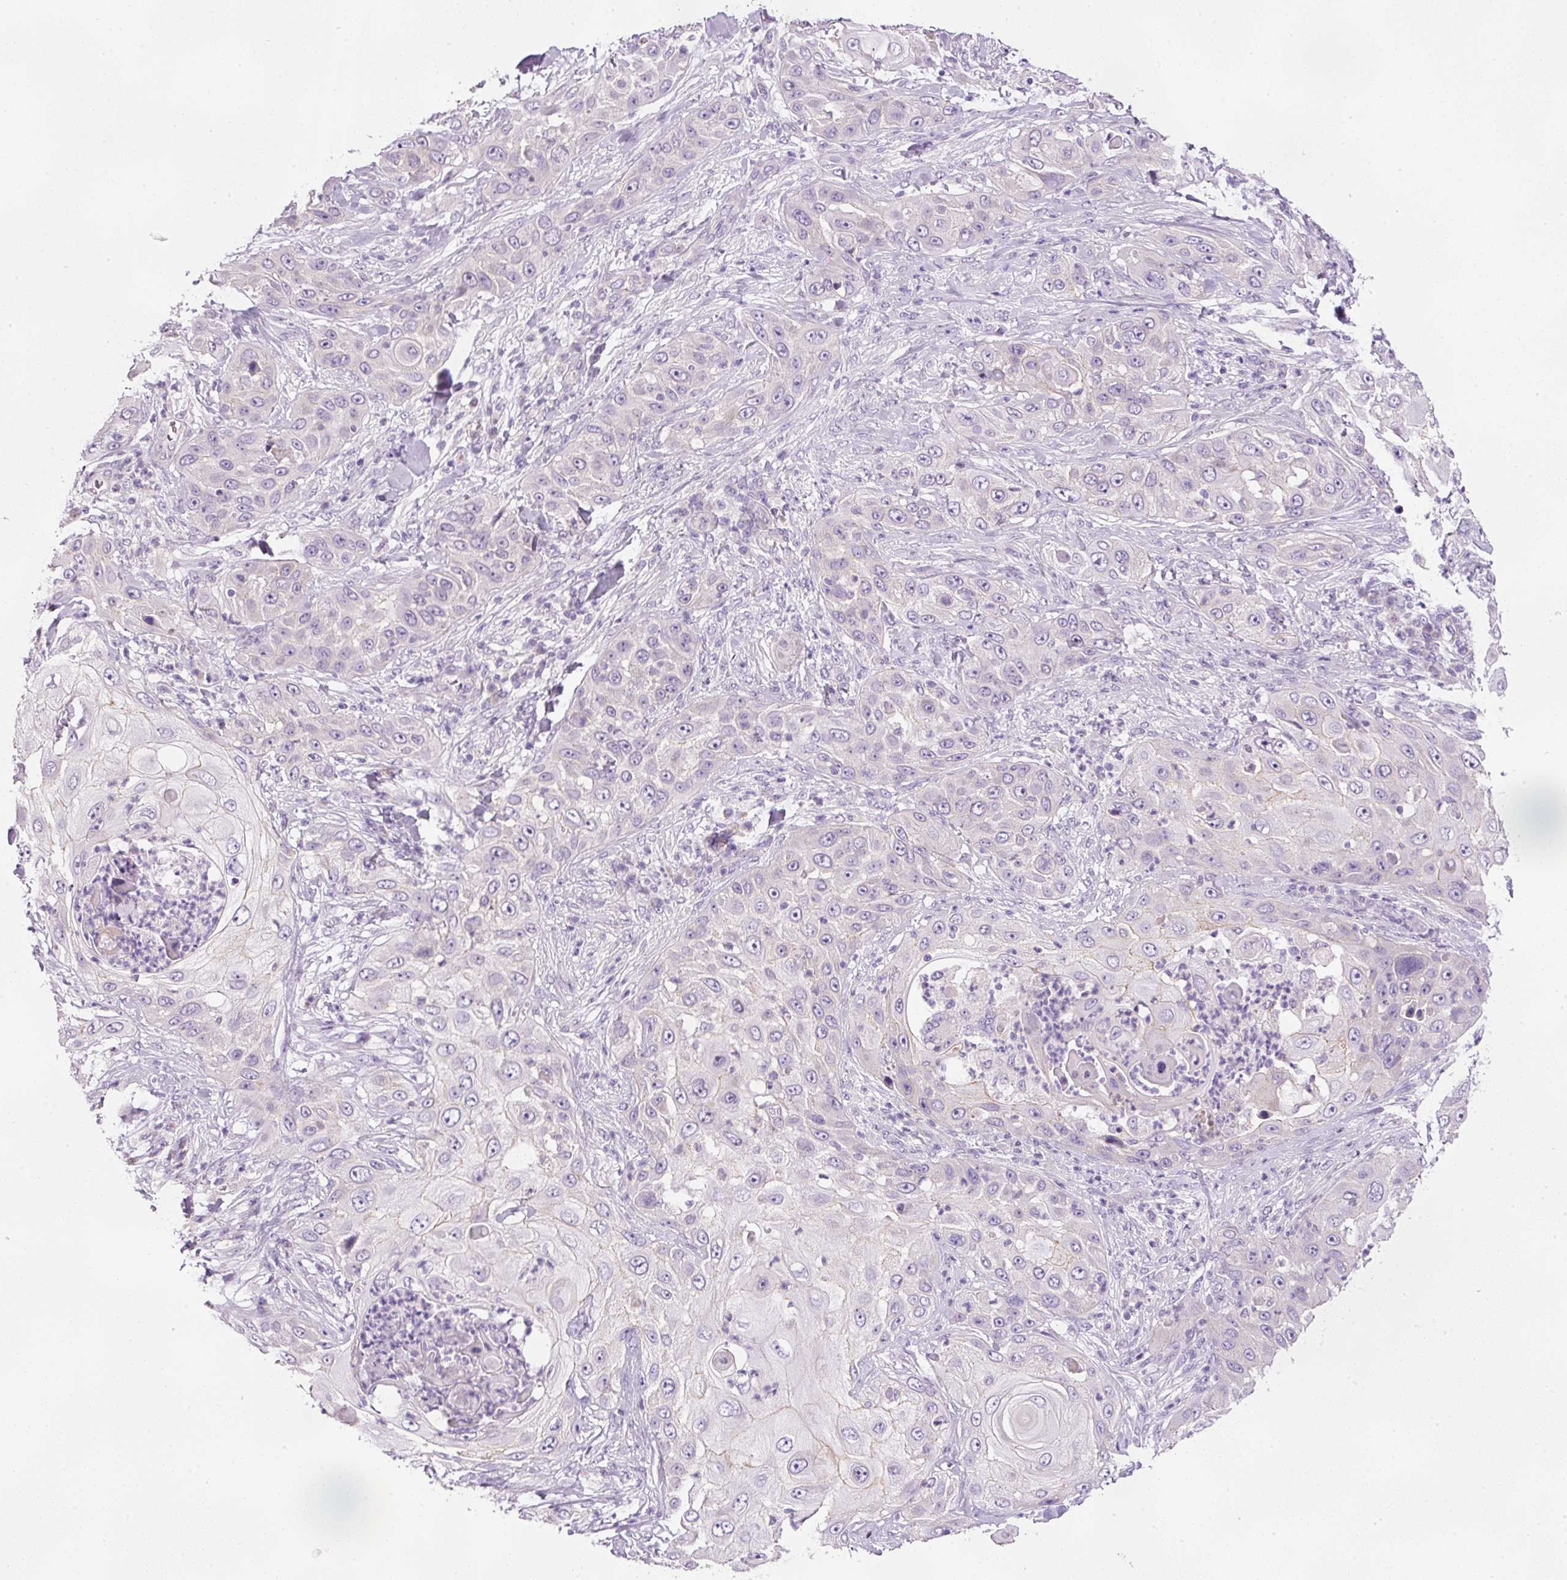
{"staining": {"intensity": "negative", "quantity": "none", "location": "none"}, "tissue": "skin cancer", "cell_type": "Tumor cells", "image_type": "cancer", "snomed": [{"axis": "morphology", "description": "Squamous cell carcinoma, NOS"}, {"axis": "topography", "description": "Skin"}], "caption": "Tumor cells show no significant protein positivity in squamous cell carcinoma (skin).", "gene": "KPNA5", "patient": {"sex": "female", "age": 44}}